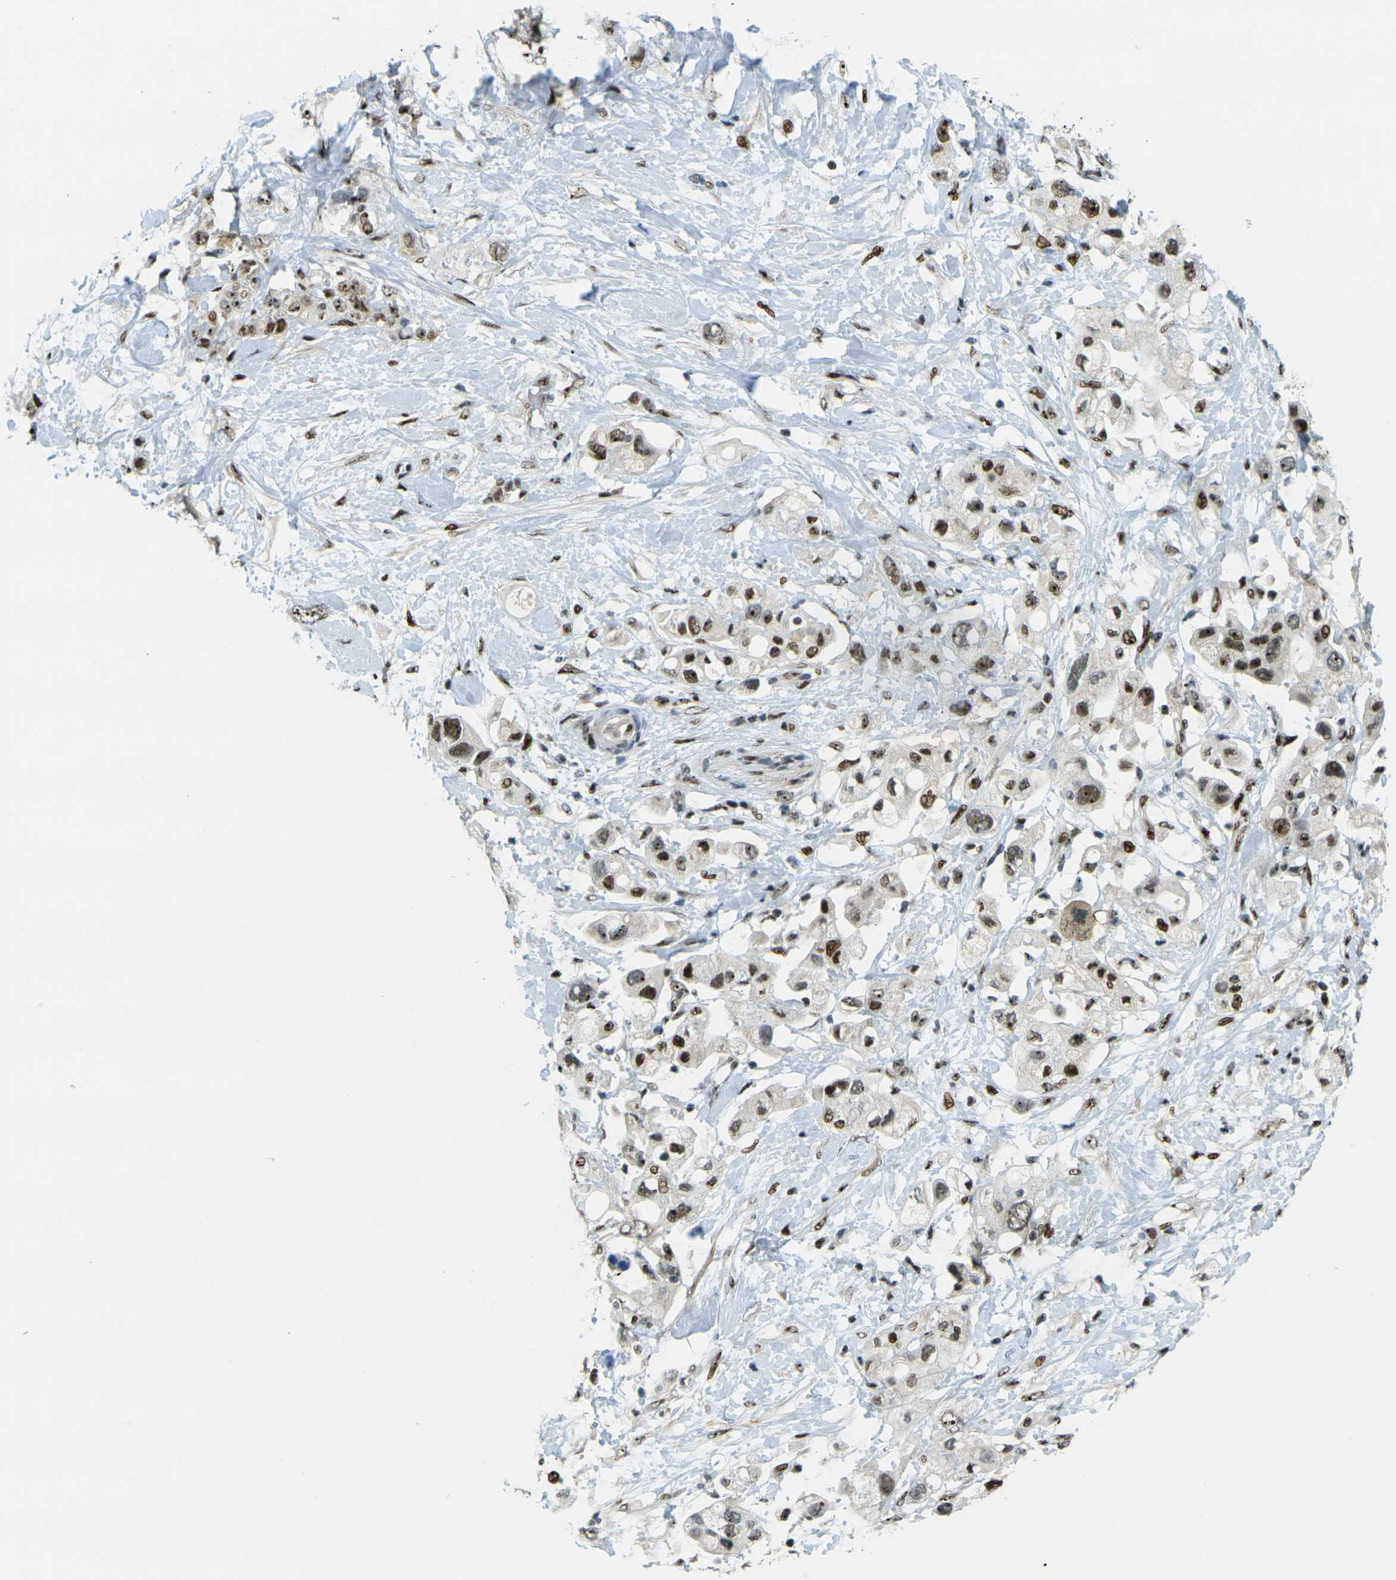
{"staining": {"intensity": "strong", "quantity": ">75%", "location": "nuclear"}, "tissue": "pancreatic cancer", "cell_type": "Tumor cells", "image_type": "cancer", "snomed": [{"axis": "morphology", "description": "Adenocarcinoma, NOS"}, {"axis": "topography", "description": "Pancreas"}], "caption": "Tumor cells display high levels of strong nuclear staining in approximately >75% of cells in human adenocarcinoma (pancreatic).", "gene": "UBE2C", "patient": {"sex": "female", "age": 56}}